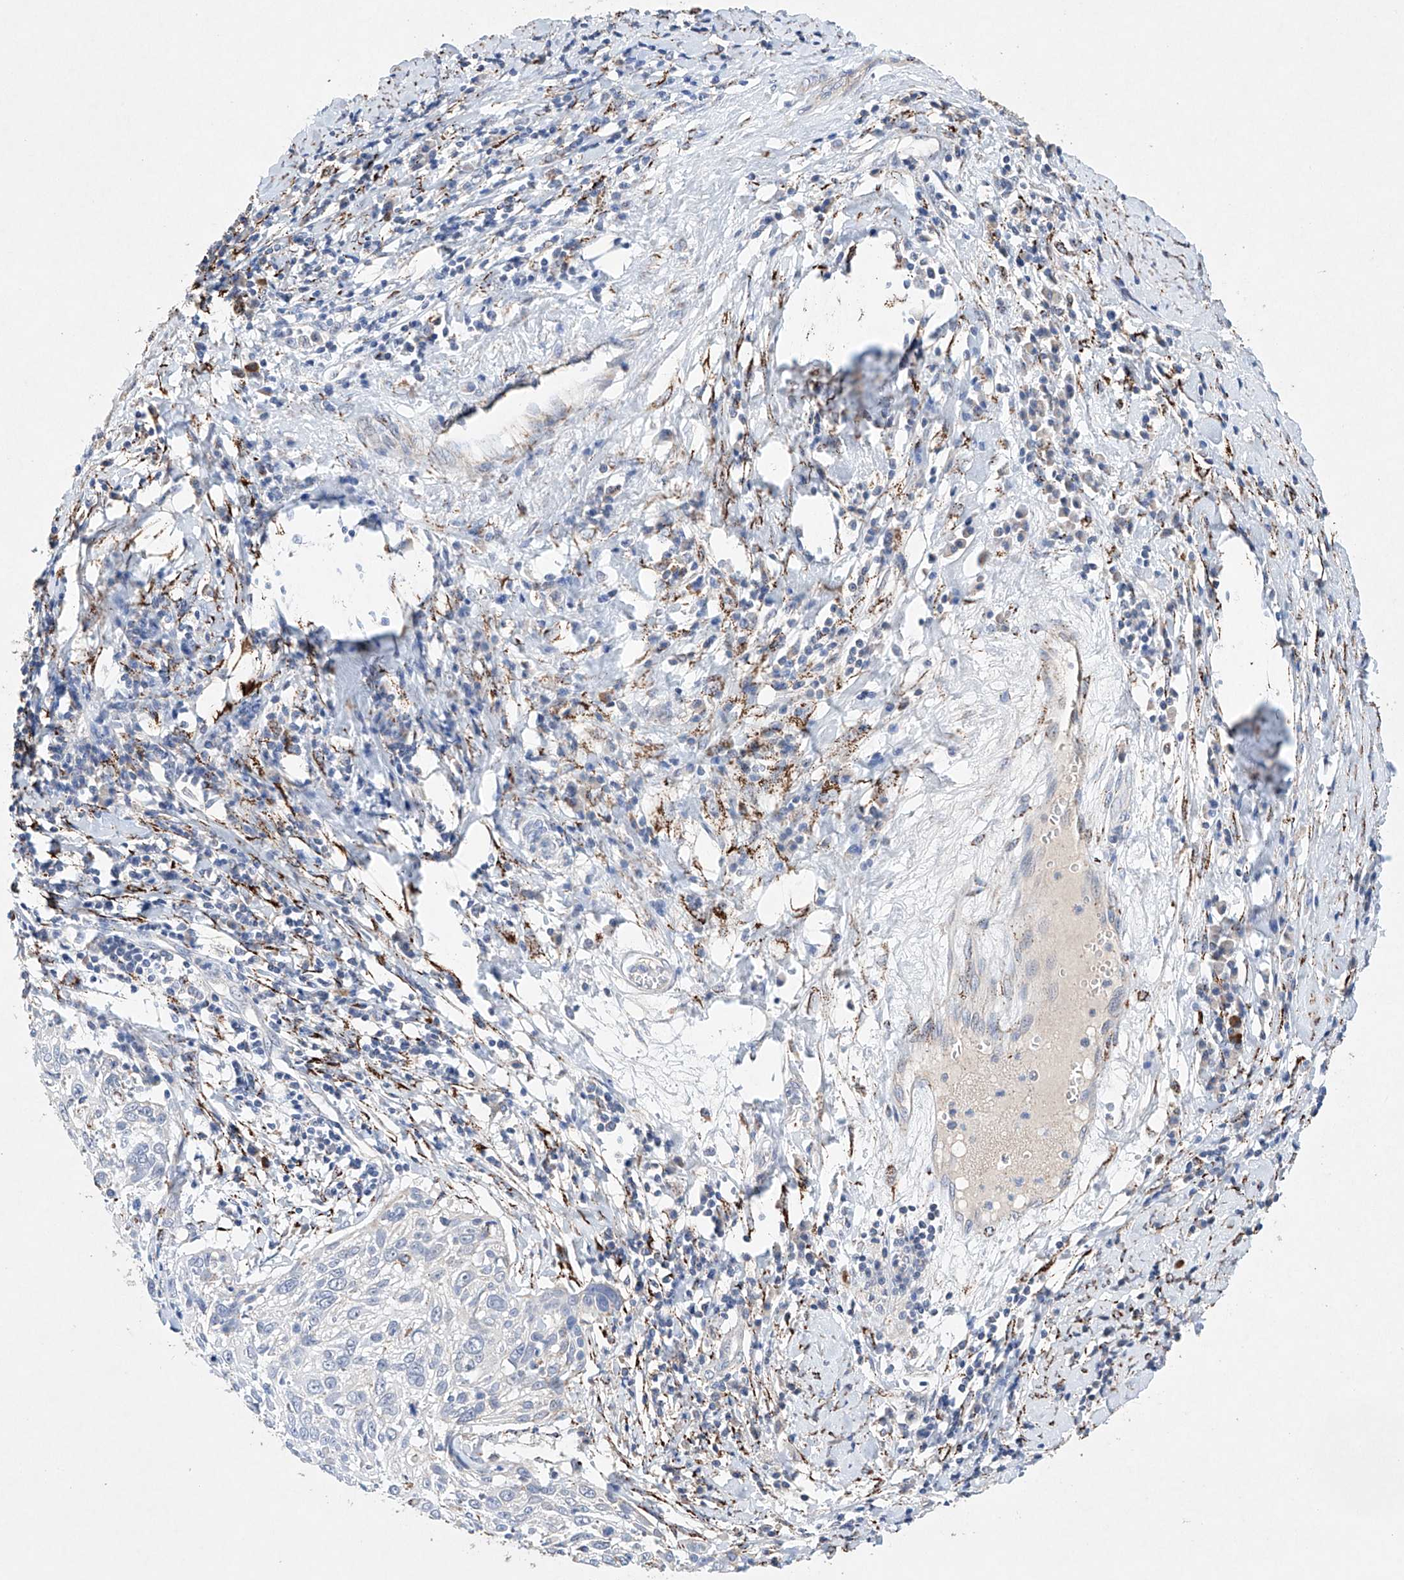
{"staining": {"intensity": "weak", "quantity": "<25%", "location": "cytoplasmic/membranous"}, "tissue": "cervical cancer", "cell_type": "Tumor cells", "image_type": "cancer", "snomed": [{"axis": "morphology", "description": "Squamous cell carcinoma, NOS"}, {"axis": "topography", "description": "Cervix"}], "caption": "A high-resolution image shows immunohistochemistry staining of squamous cell carcinoma (cervical), which demonstrates no significant positivity in tumor cells.", "gene": "NRROS", "patient": {"sex": "female", "age": 51}}